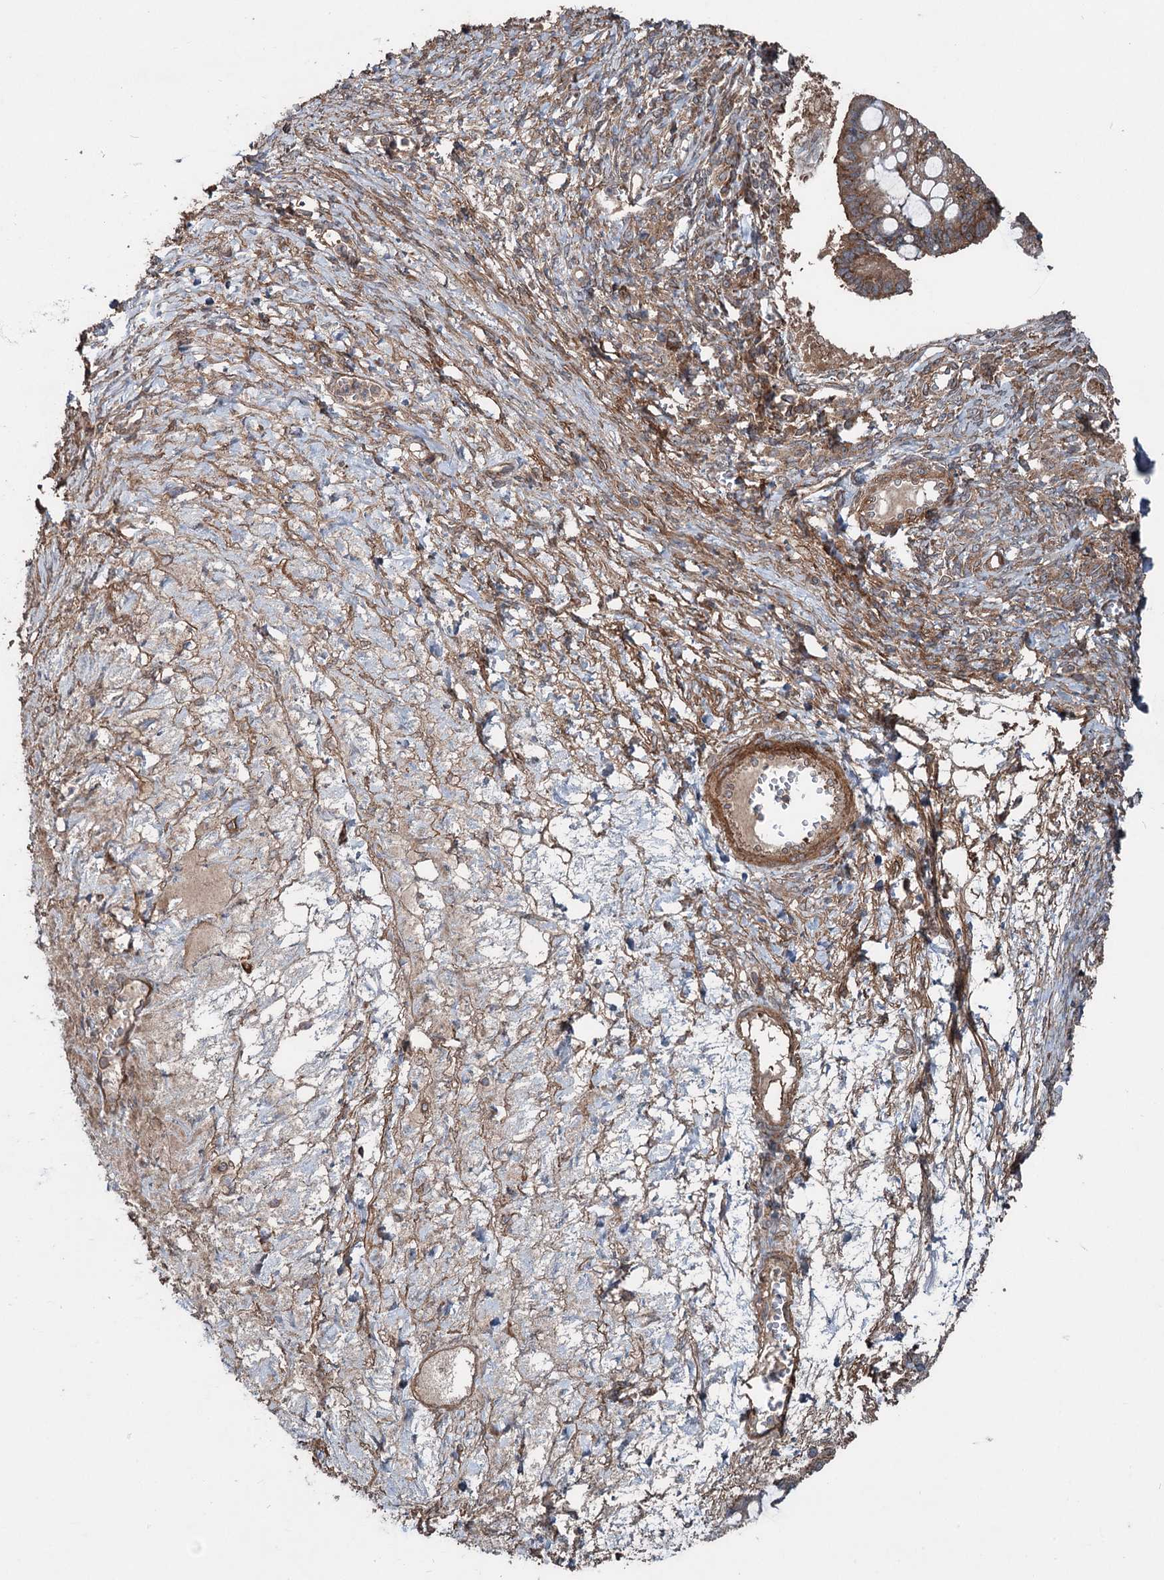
{"staining": {"intensity": "moderate", "quantity": ">75%", "location": "cytoplasmic/membranous"}, "tissue": "ovarian cancer", "cell_type": "Tumor cells", "image_type": "cancer", "snomed": [{"axis": "morphology", "description": "Cystadenocarcinoma, mucinous, NOS"}, {"axis": "topography", "description": "Ovary"}], "caption": "Protein positivity by immunohistochemistry reveals moderate cytoplasmic/membranous positivity in about >75% of tumor cells in ovarian cancer.", "gene": "RNF214", "patient": {"sex": "female", "age": 73}}